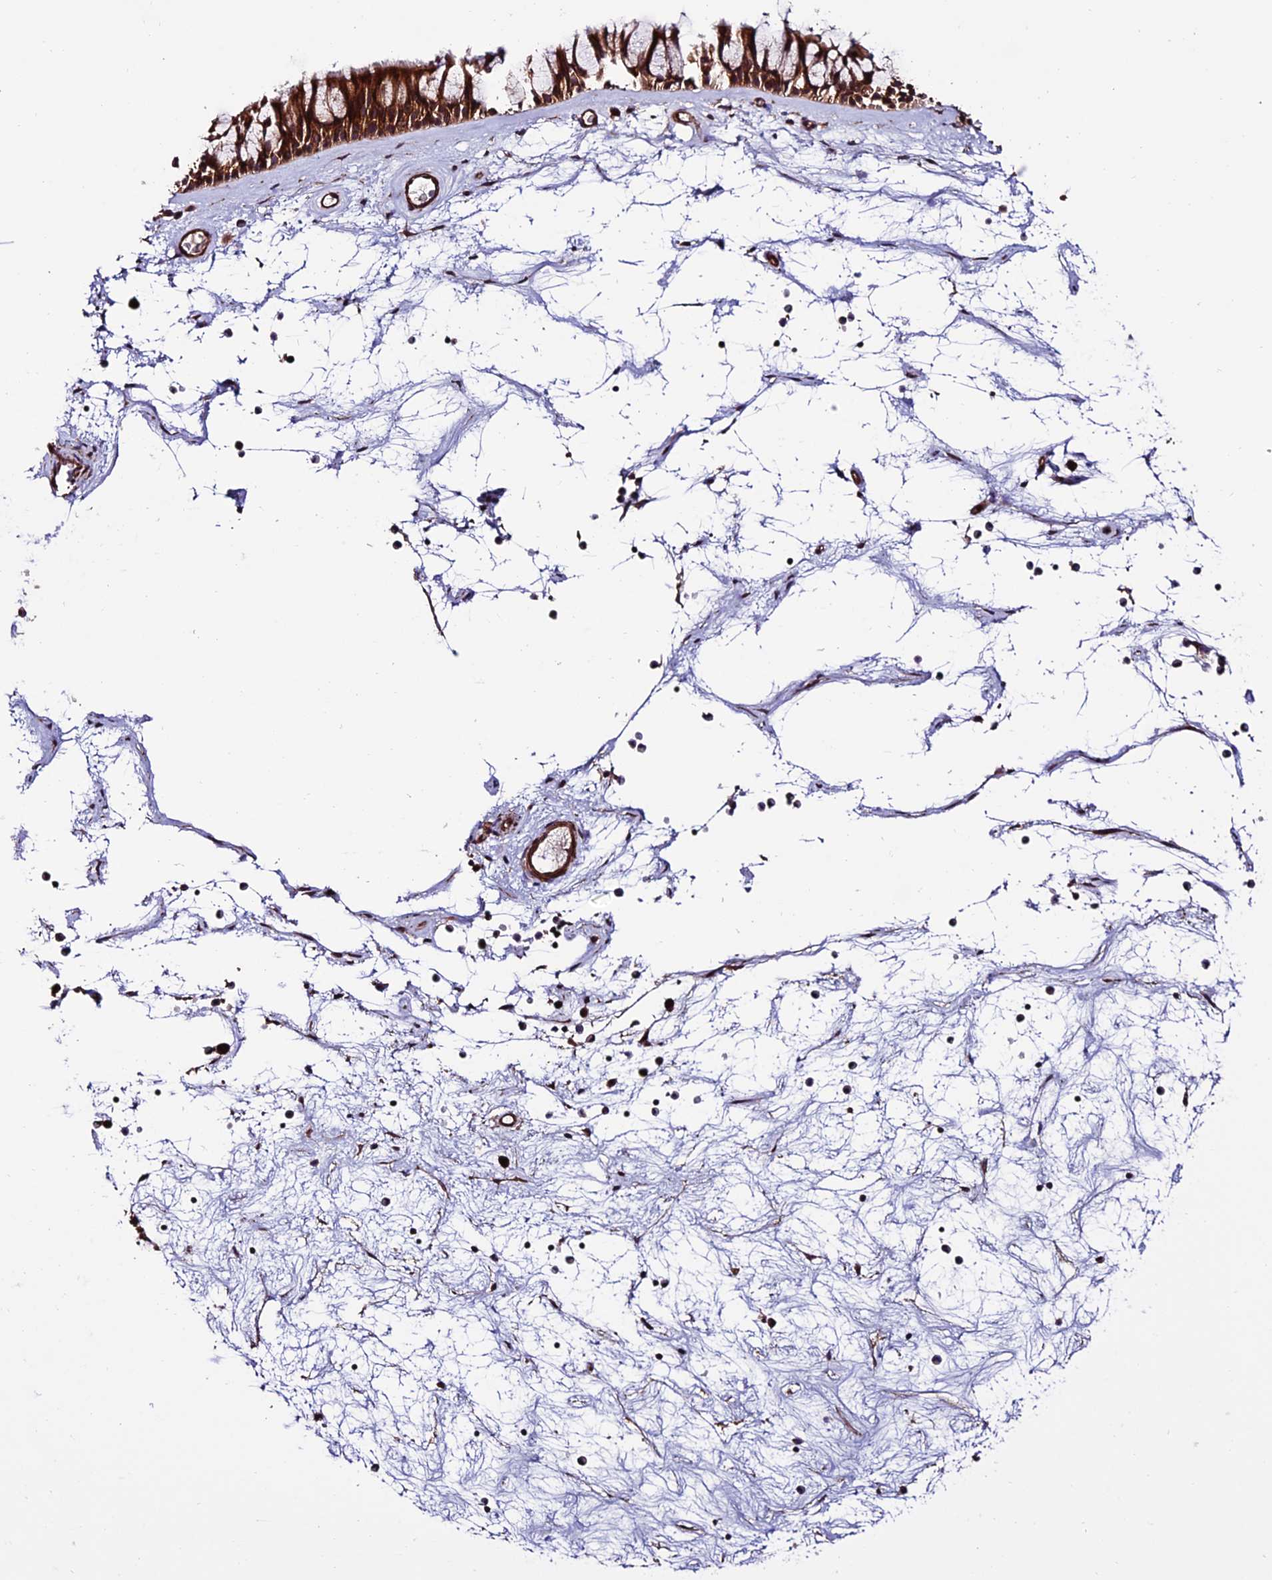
{"staining": {"intensity": "strong", "quantity": ">75%", "location": "cytoplasmic/membranous"}, "tissue": "nasopharynx", "cell_type": "Respiratory epithelial cells", "image_type": "normal", "snomed": [{"axis": "morphology", "description": "Normal tissue, NOS"}, {"axis": "topography", "description": "Nasopharynx"}], "caption": "Protein expression analysis of normal nasopharynx exhibits strong cytoplasmic/membranous staining in about >75% of respiratory epithelial cells. Immunohistochemistry stains the protein in brown and the nuclei are stained blue.", "gene": "TNIP3", "patient": {"sex": "male", "age": 64}}